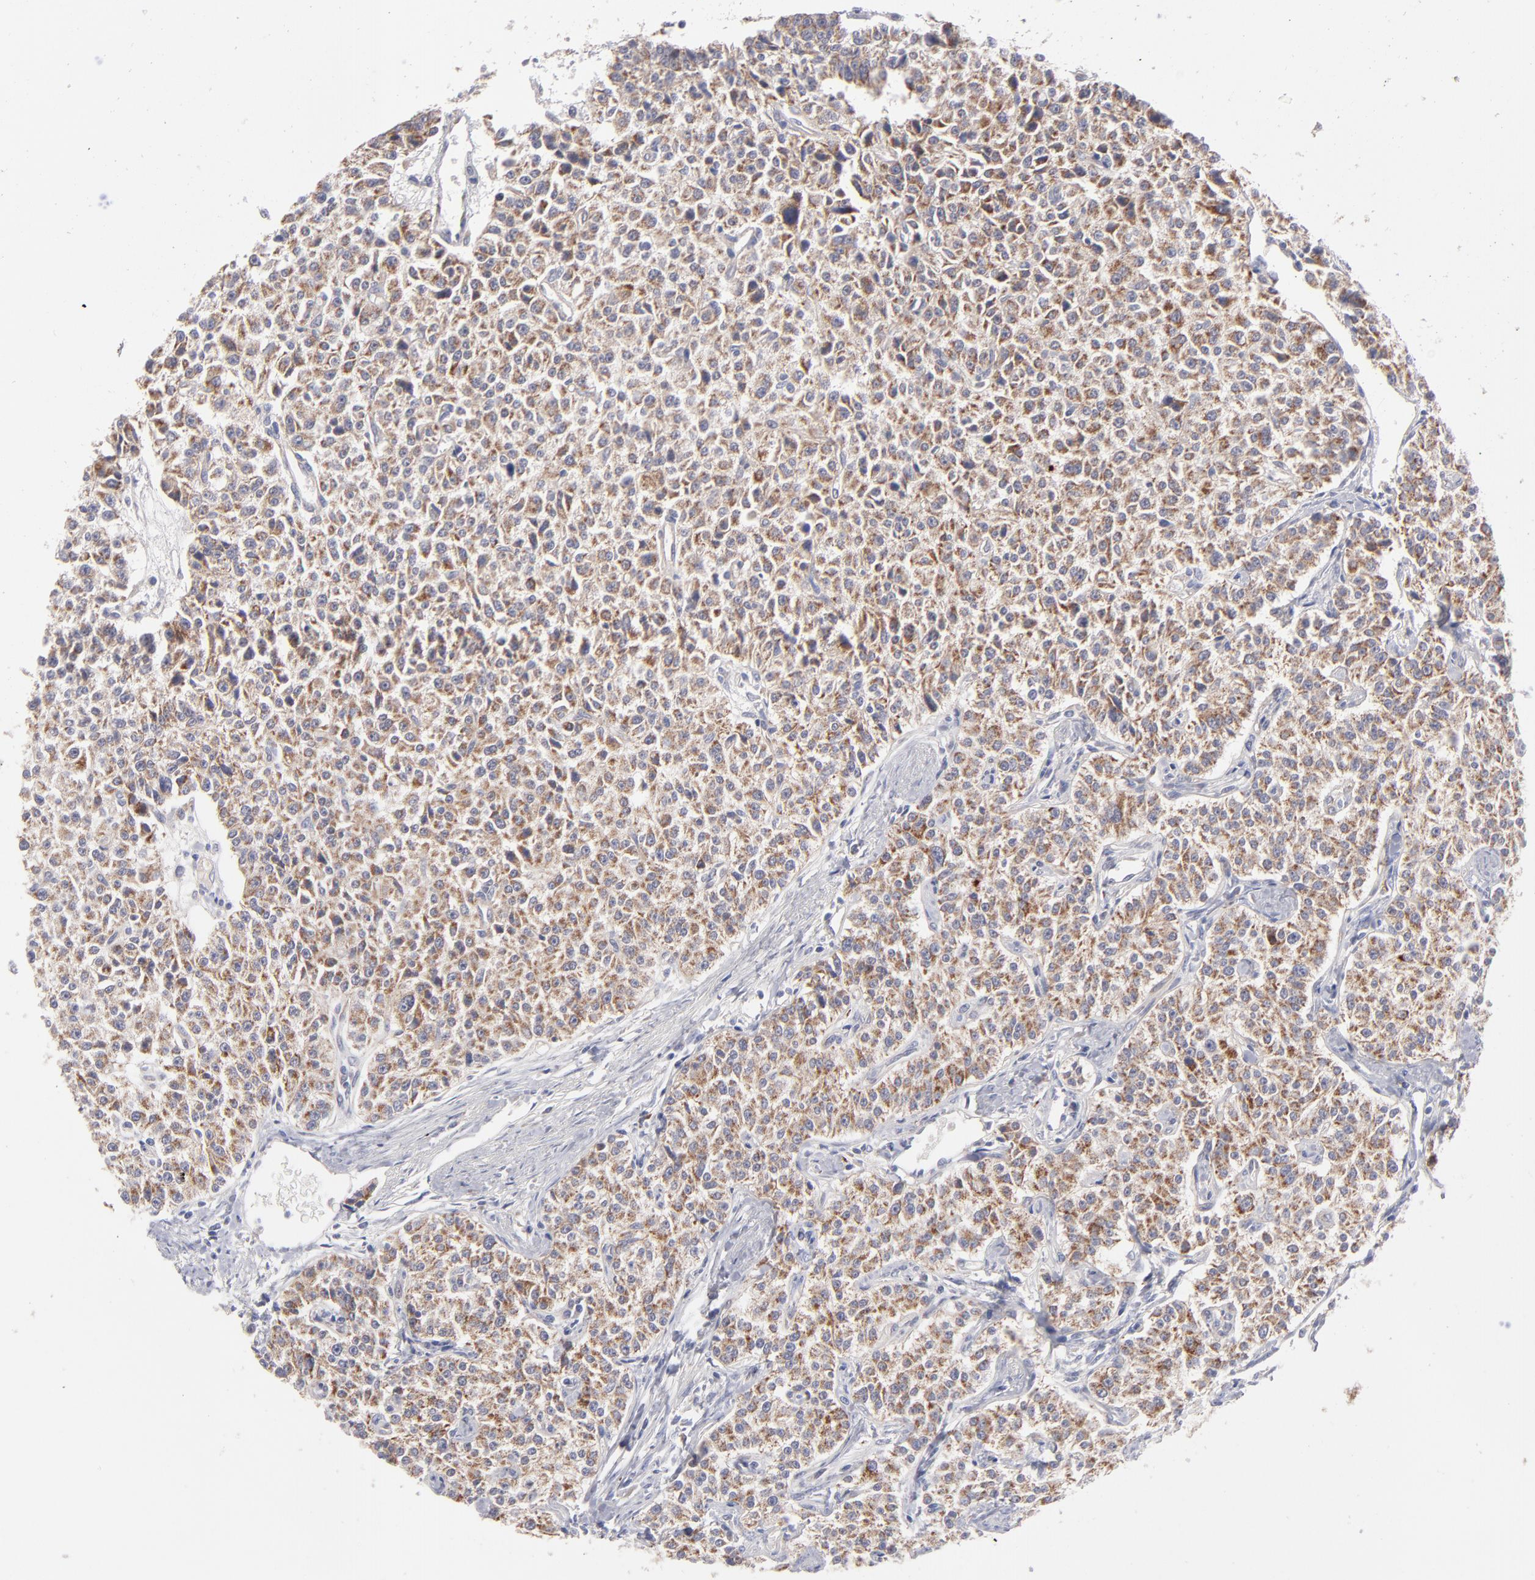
{"staining": {"intensity": "moderate", "quantity": ">75%", "location": "cytoplasmic/membranous"}, "tissue": "carcinoid", "cell_type": "Tumor cells", "image_type": "cancer", "snomed": [{"axis": "morphology", "description": "Carcinoid, malignant, NOS"}, {"axis": "topography", "description": "Stomach"}], "caption": "Human carcinoid stained for a protein (brown) exhibits moderate cytoplasmic/membranous positive expression in about >75% of tumor cells.", "gene": "HCCS", "patient": {"sex": "female", "age": 76}}